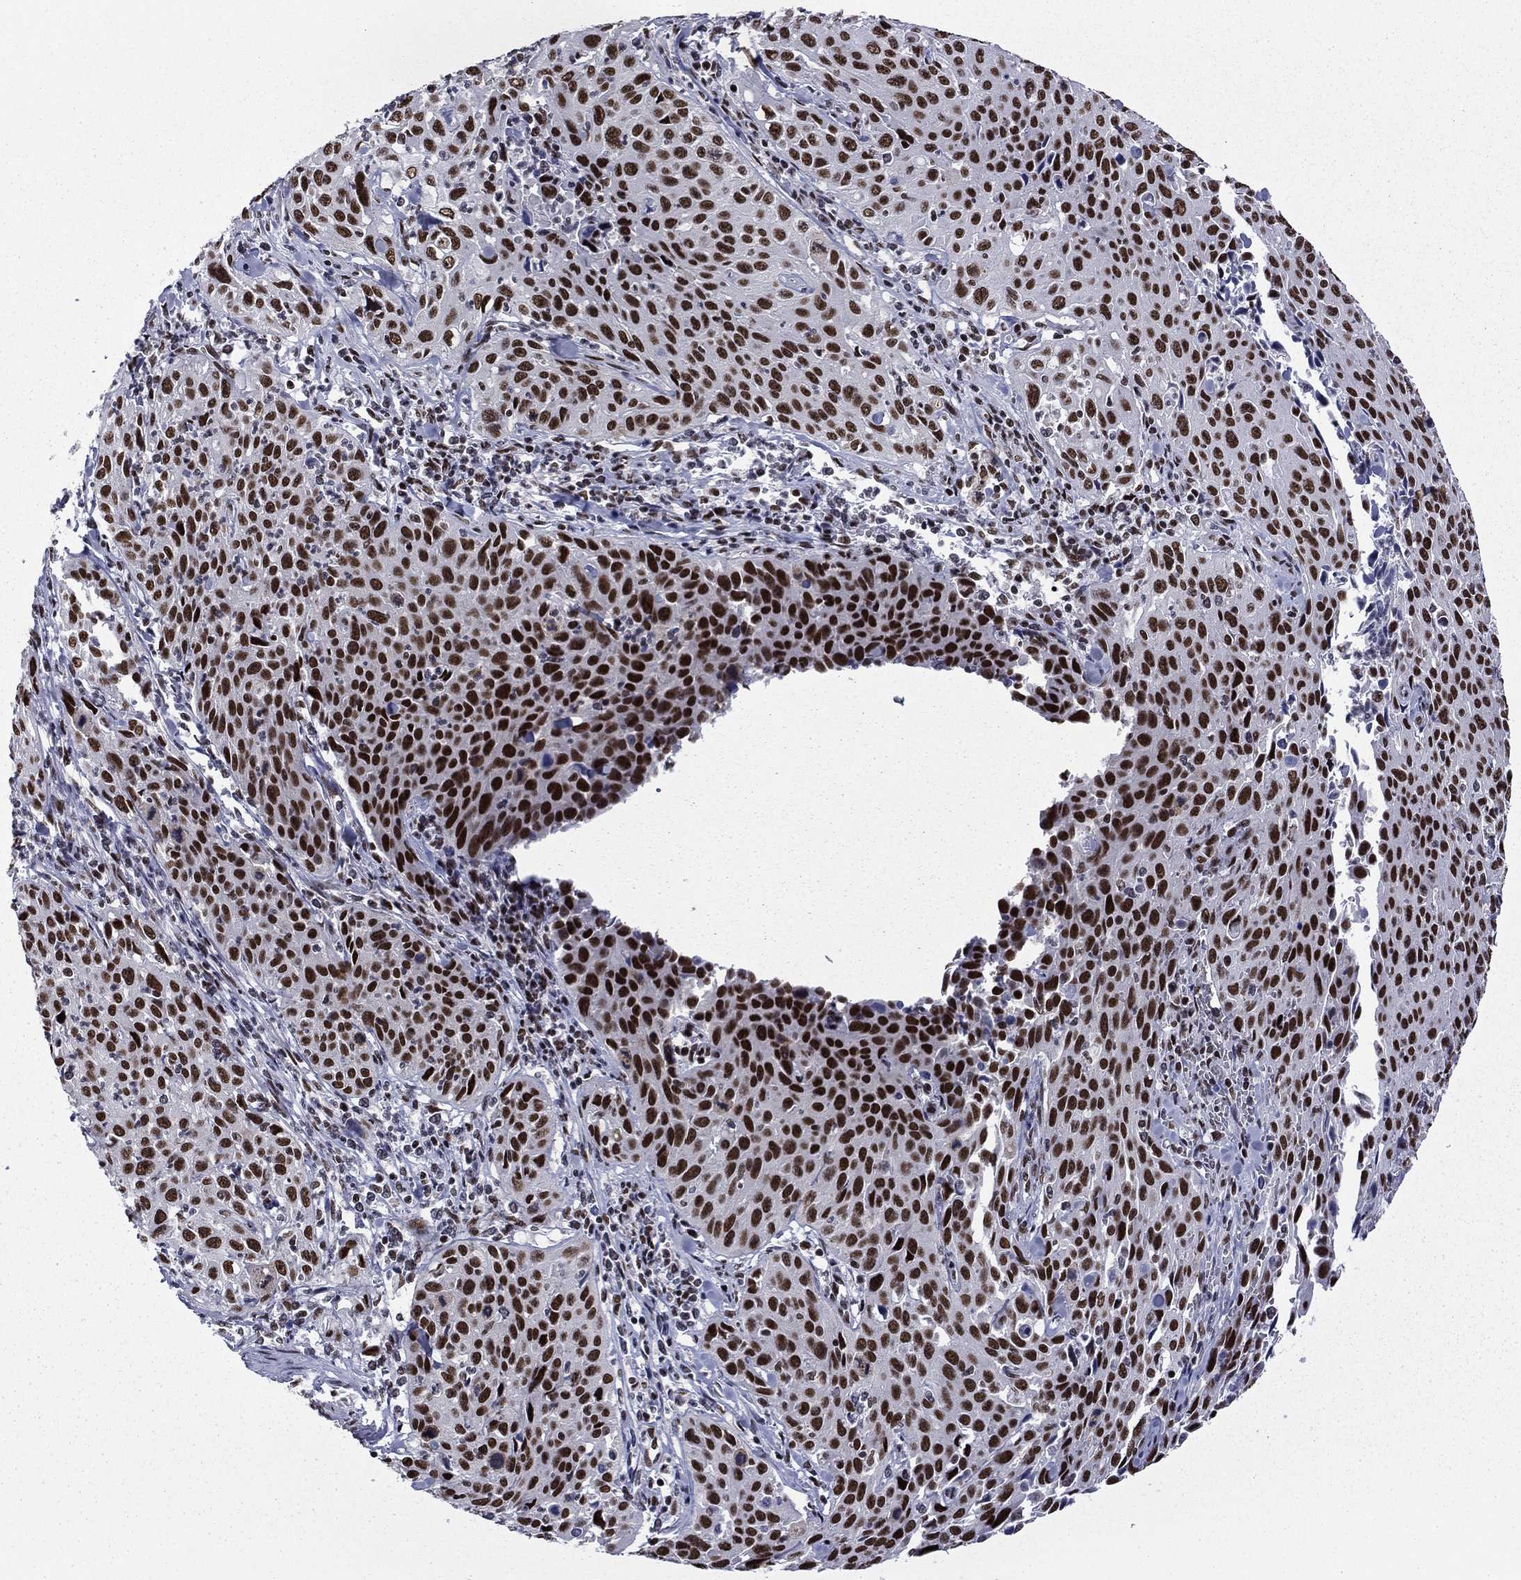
{"staining": {"intensity": "strong", "quantity": ">75%", "location": "nuclear"}, "tissue": "cervical cancer", "cell_type": "Tumor cells", "image_type": "cancer", "snomed": [{"axis": "morphology", "description": "Squamous cell carcinoma, NOS"}, {"axis": "topography", "description": "Cervix"}], "caption": "This is an image of immunohistochemistry (IHC) staining of cervical cancer (squamous cell carcinoma), which shows strong positivity in the nuclear of tumor cells.", "gene": "ETV5", "patient": {"sex": "female", "age": 26}}